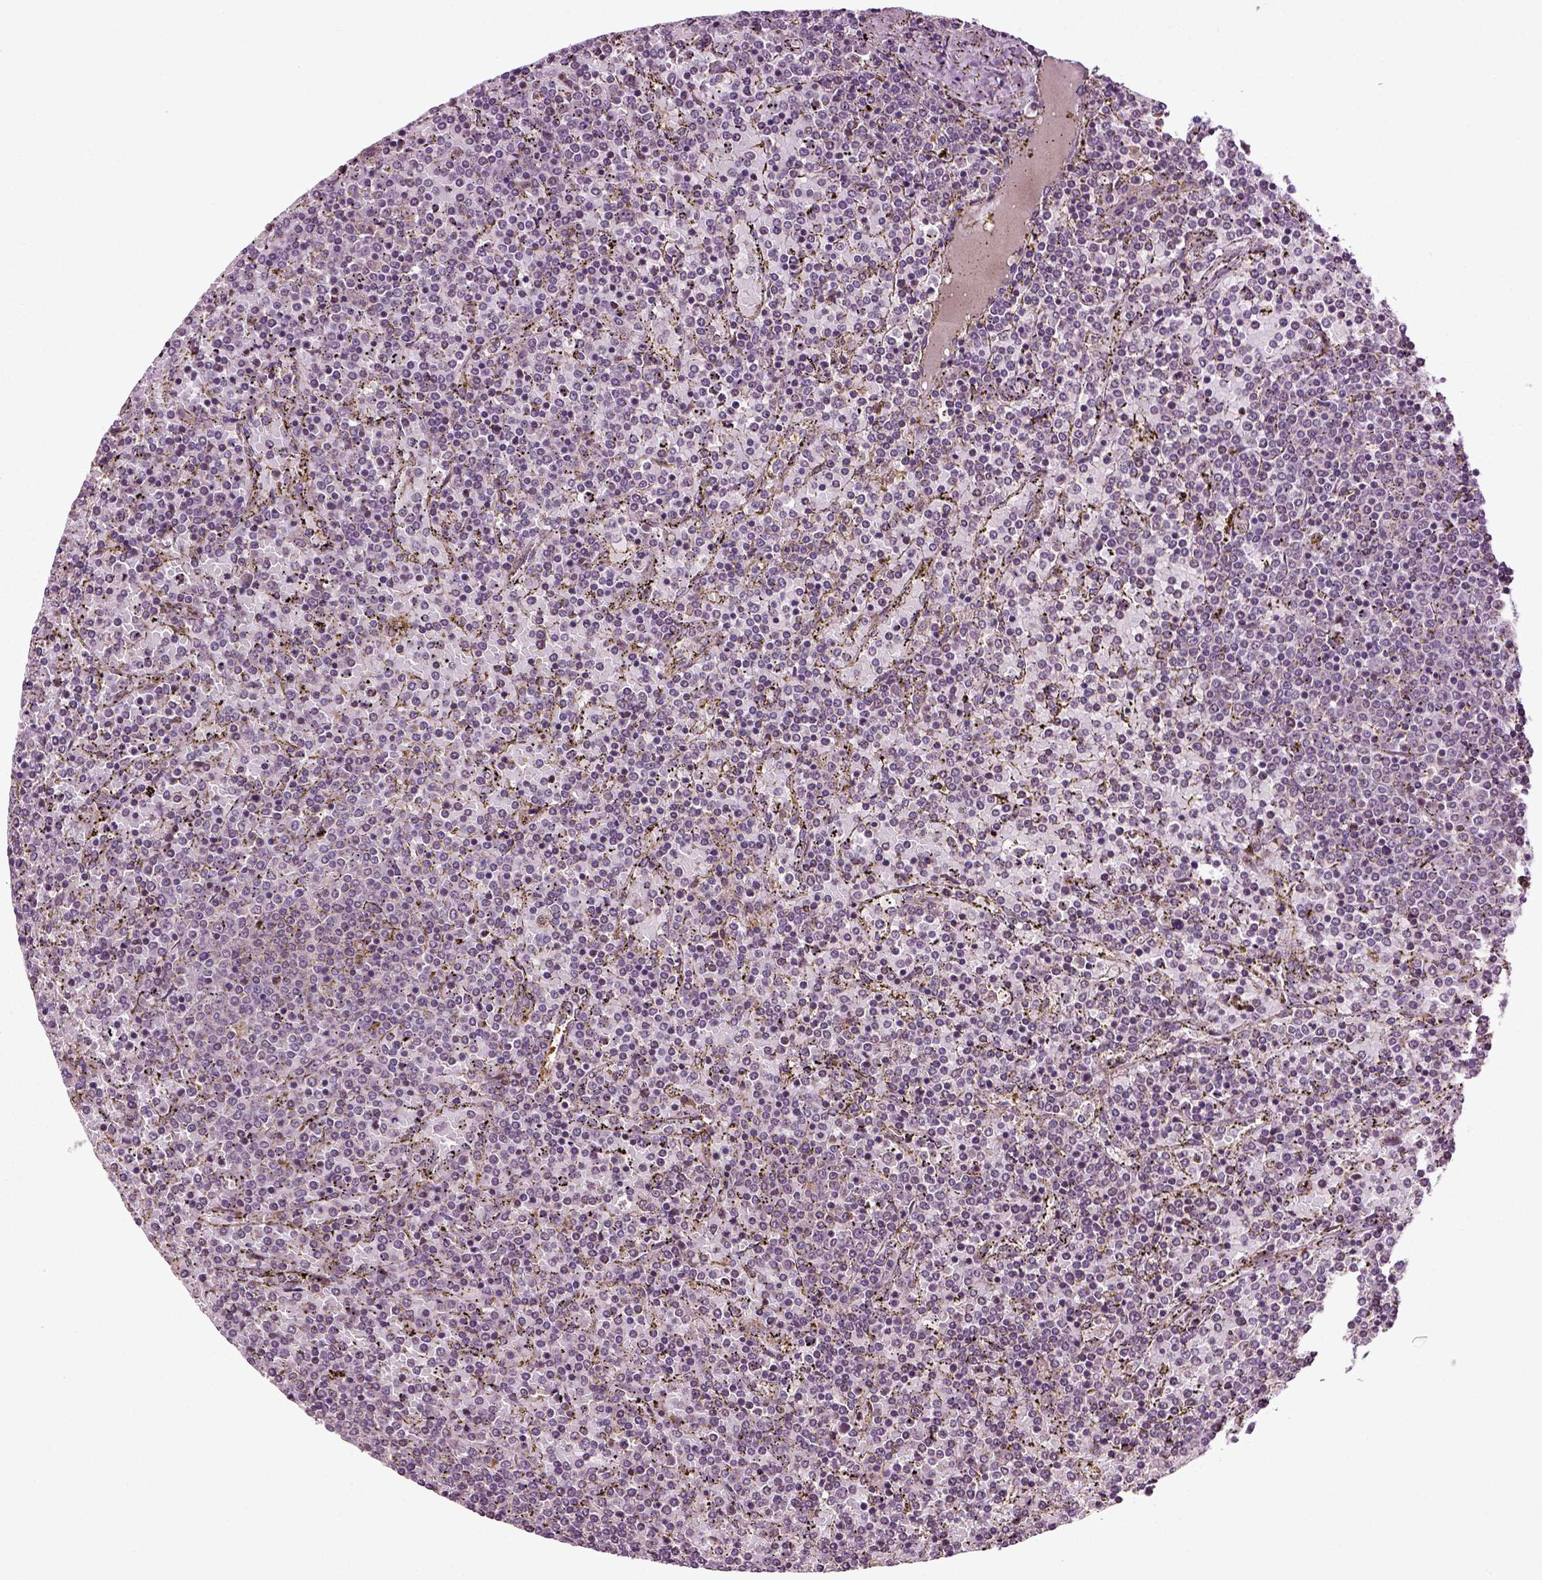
{"staining": {"intensity": "negative", "quantity": "none", "location": "none"}, "tissue": "lymphoma", "cell_type": "Tumor cells", "image_type": "cancer", "snomed": [{"axis": "morphology", "description": "Malignant lymphoma, non-Hodgkin's type, Low grade"}, {"axis": "topography", "description": "Spleen"}], "caption": "Tumor cells show no significant protein expression in low-grade malignant lymphoma, non-Hodgkin's type.", "gene": "KNSTRN", "patient": {"sex": "female", "age": 77}}